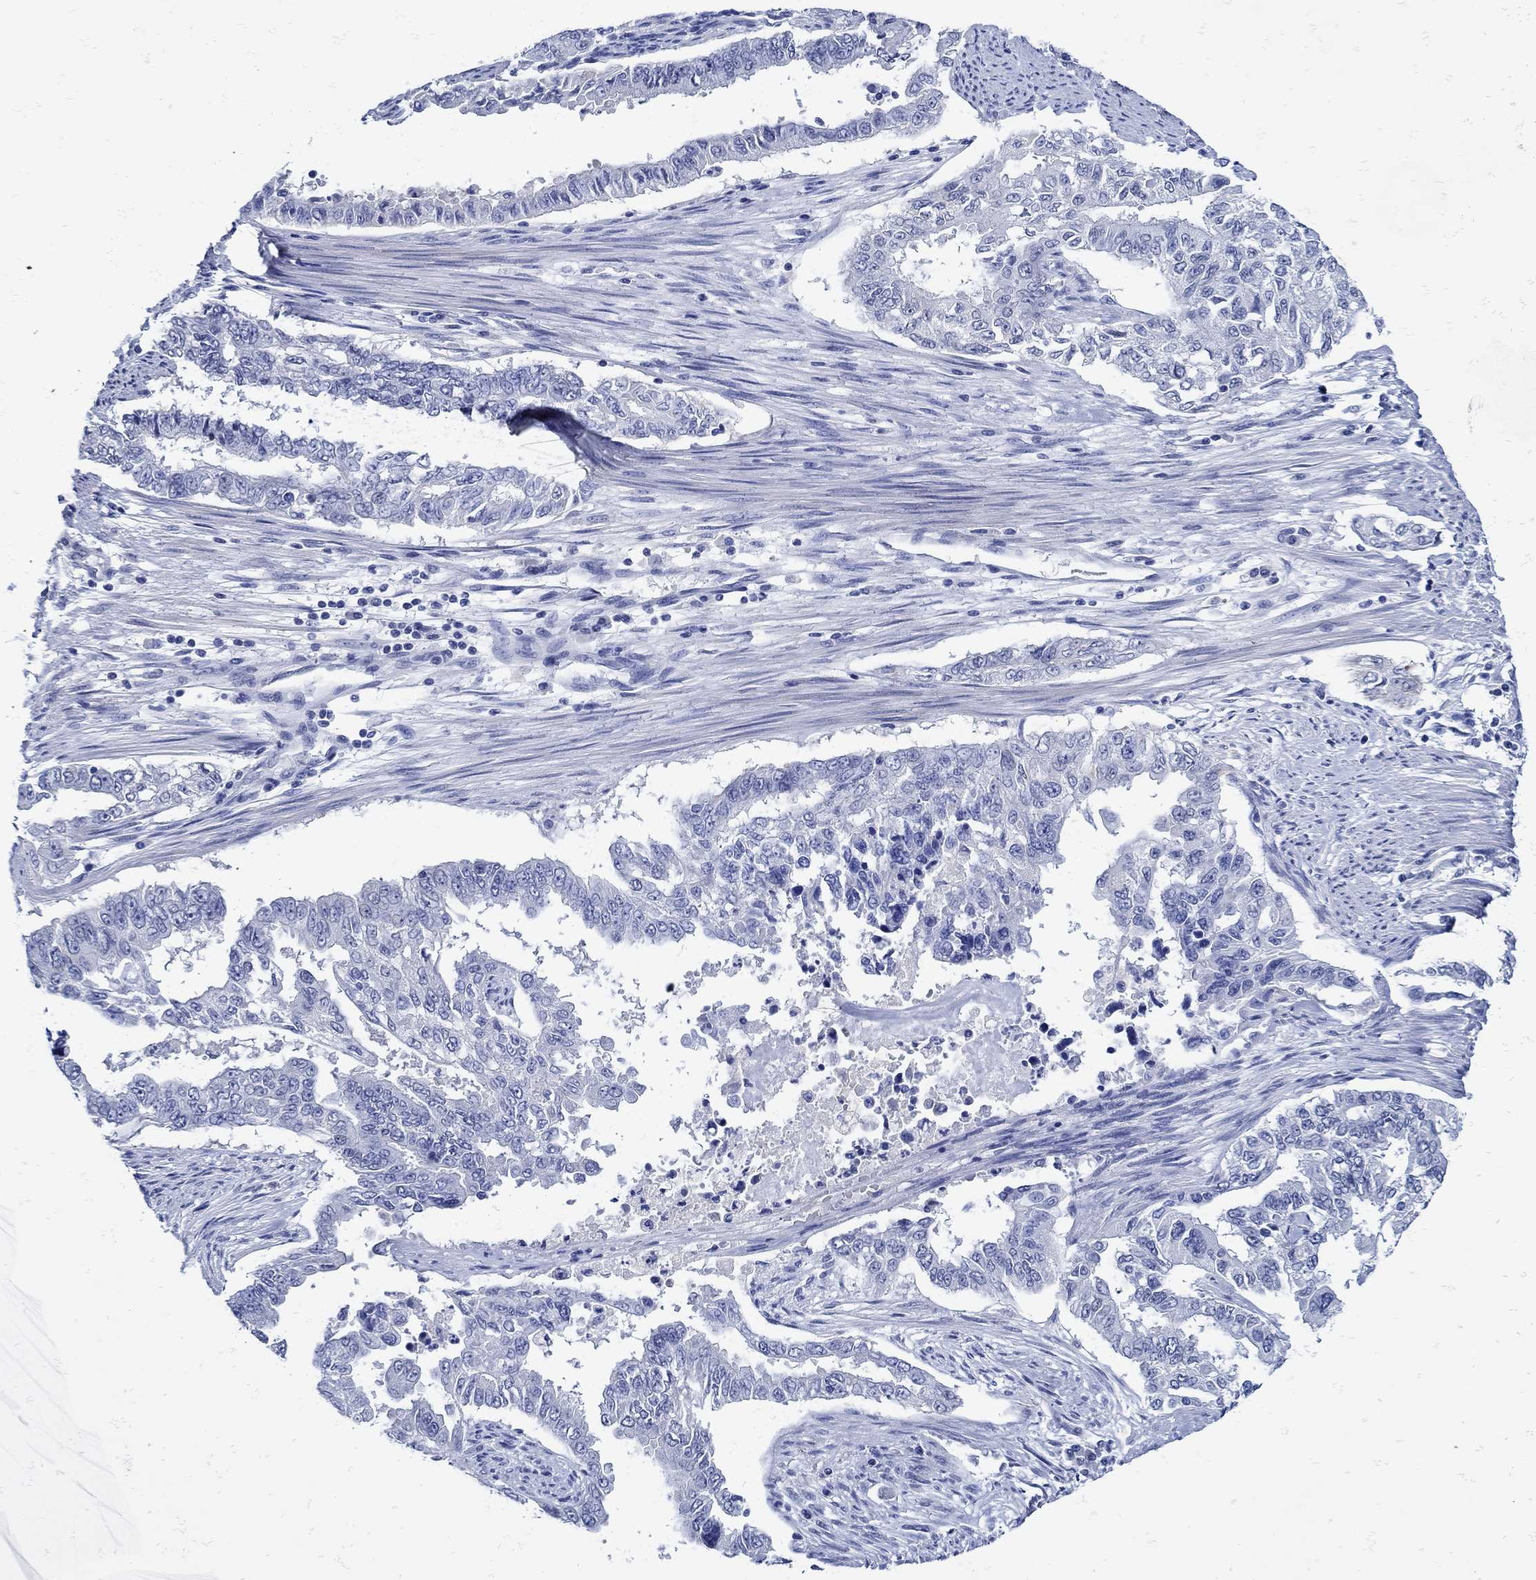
{"staining": {"intensity": "negative", "quantity": "none", "location": "none"}, "tissue": "endometrial cancer", "cell_type": "Tumor cells", "image_type": "cancer", "snomed": [{"axis": "morphology", "description": "Adenocarcinoma, NOS"}, {"axis": "topography", "description": "Uterus"}], "caption": "Protein analysis of endometrial cancer demonstrates no significant expression in tumor cells.", "gene": "NOS1", "patient": {"sex": "female", "age": 59}}